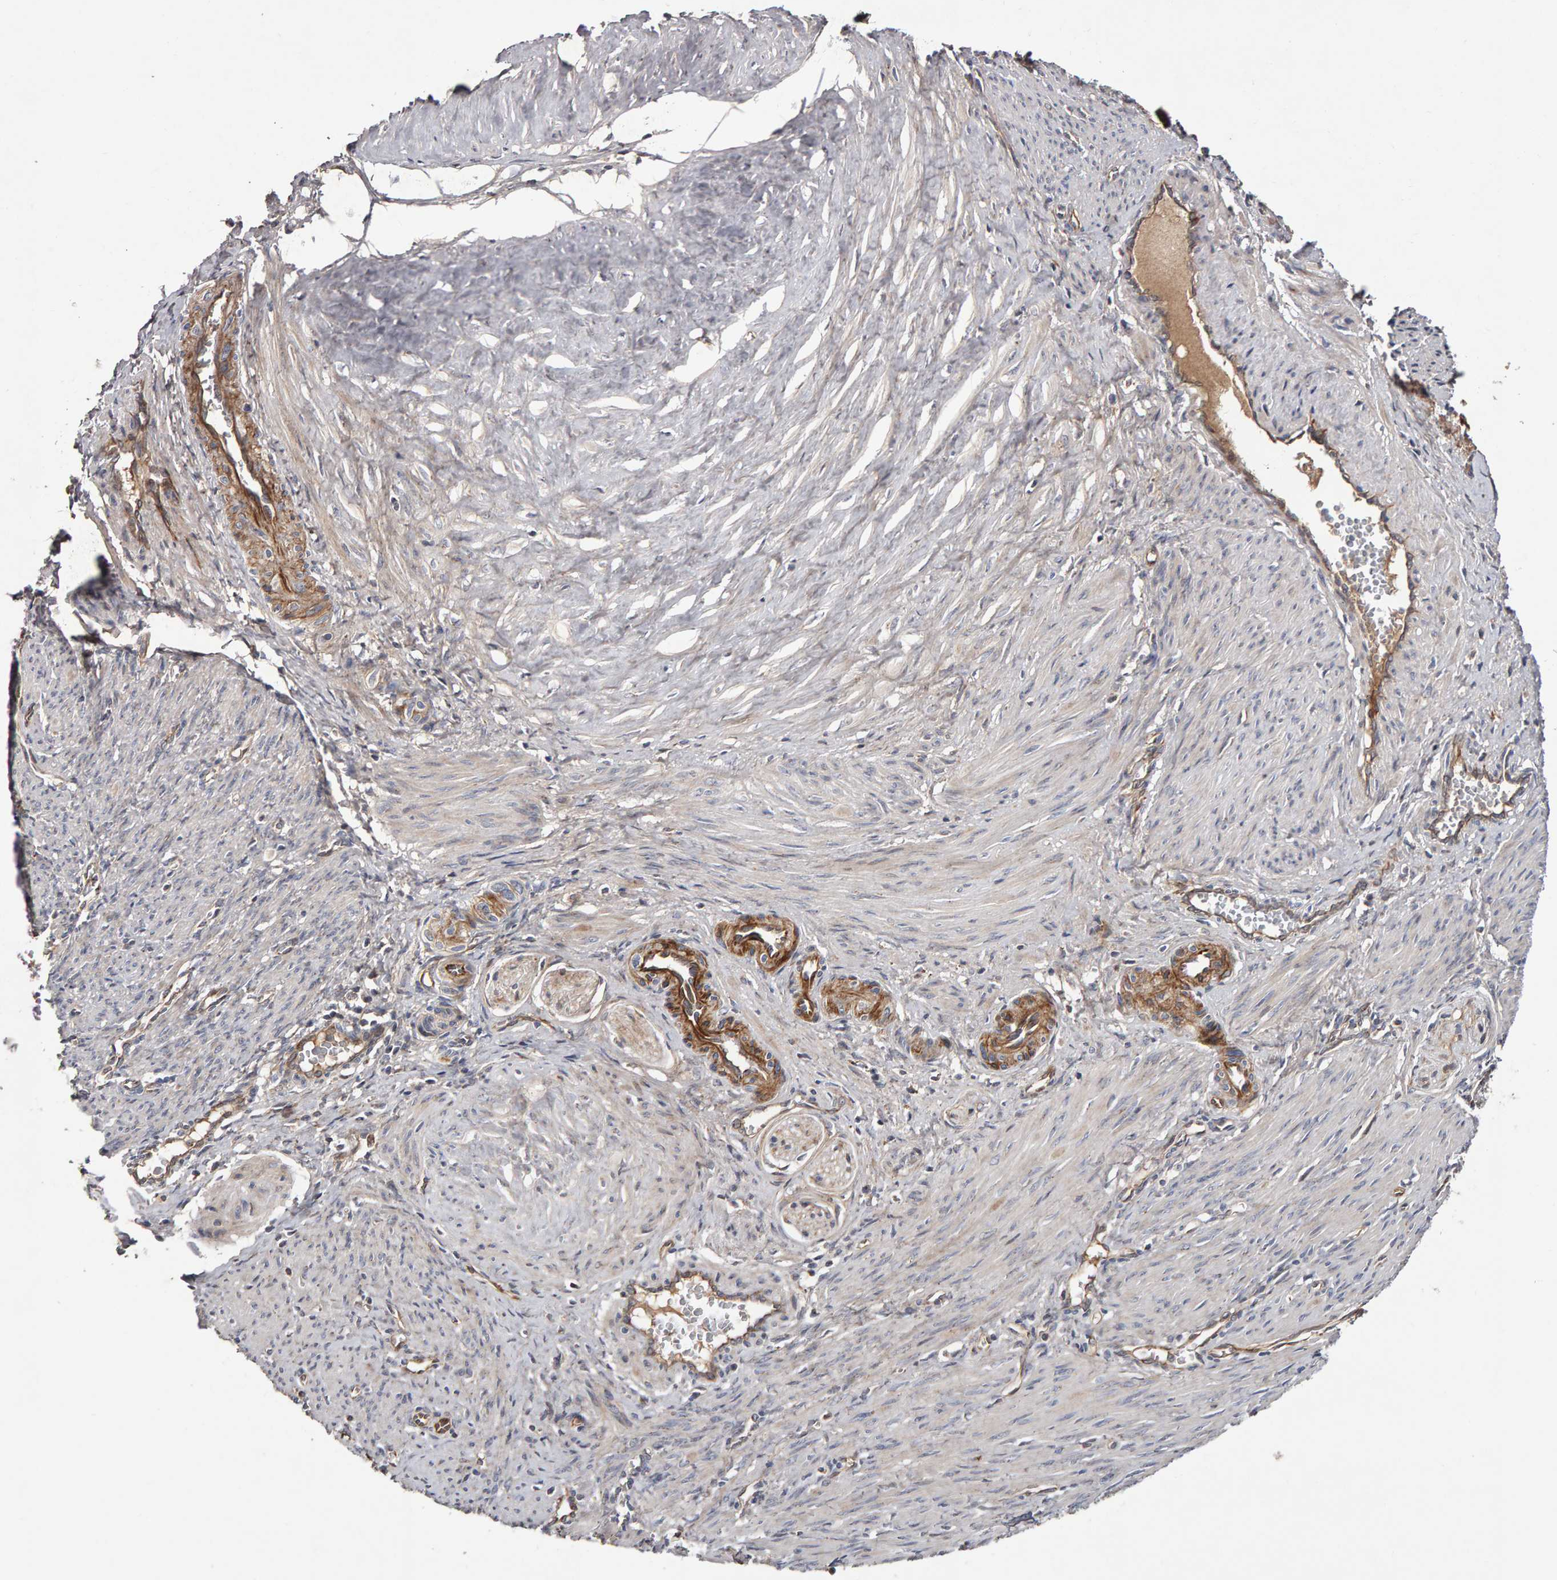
{"staining": {"intensity": "negative", "quantity": "none", "location": "none"}, "tissue": "smooth muscle", "cell_type": "Smooth muscle cells", "image_type": "normal", "snomed": [{"axis": "morphology", "description": "Normal tissue, NOS"}, {"axis": "topography", "description": "Endometrium"}], "caption": "IHC of benign smooth muscle reveals no staining in smooth muscle cells.", "gene": "CANT1", "patient": {"sex": "female", "age": 33}}